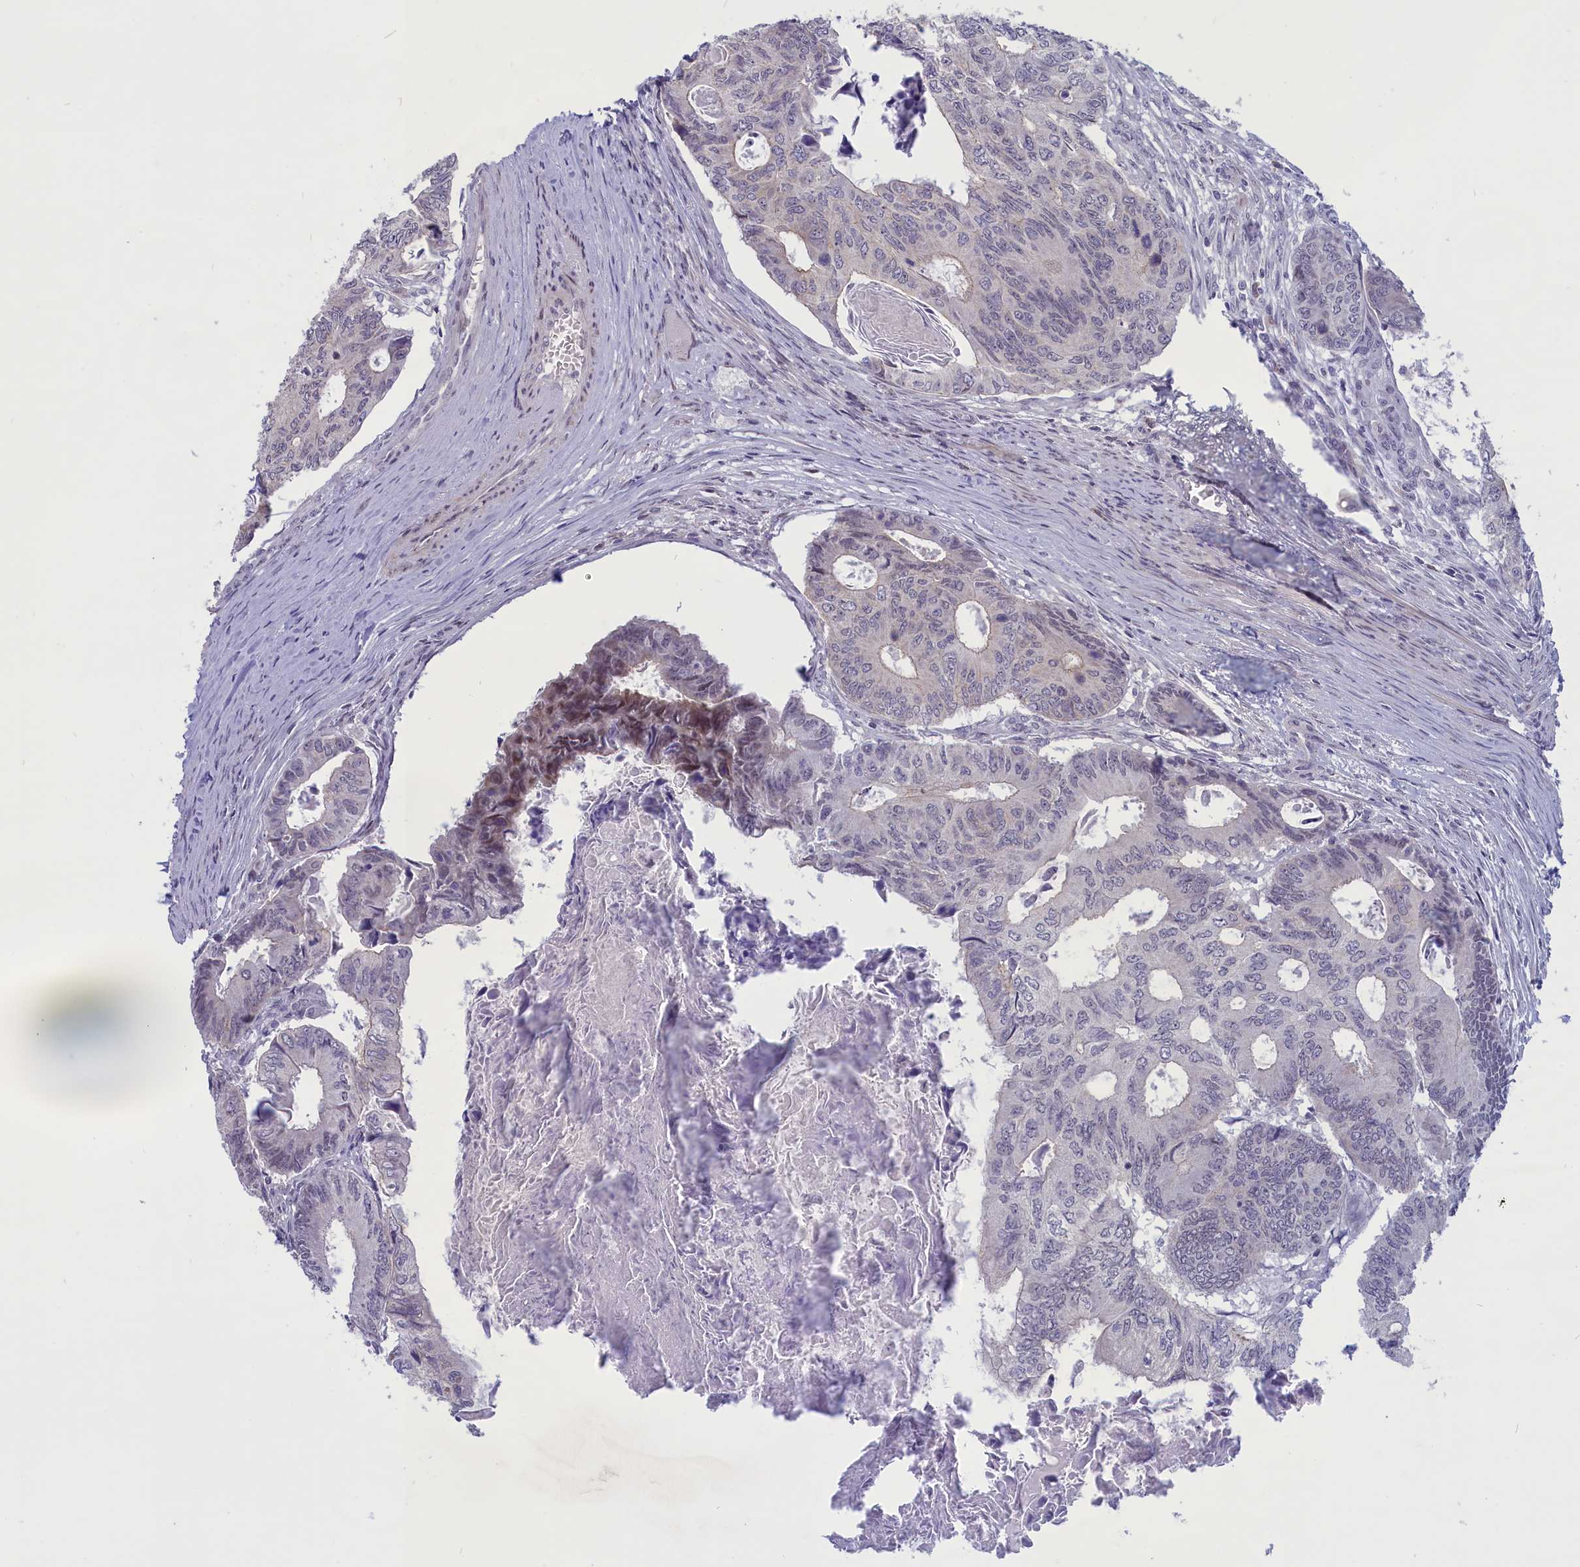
{"staining": {"intensity": "moderate", "quantity": "<25%", "location": "cytoplasmic/membranous"}, "tissue": "colorectal cancer", "cell_type": "Tumor cells", "image_type": "cancer", "snomed": [{"axis": "morphology", "description": "Adenocarcinoma, NOS"}, {"axis": "topography", "description": "Colon"}], "caption": "Immunohistochemical staining of colorectal adenocarcinoma demonstrates low levels of moderate cytoplasmic/membranous staining in approximately <25% of tumor cells.", "gene": "CORO2A", "patient": {"sex": "male", "age": 85}}